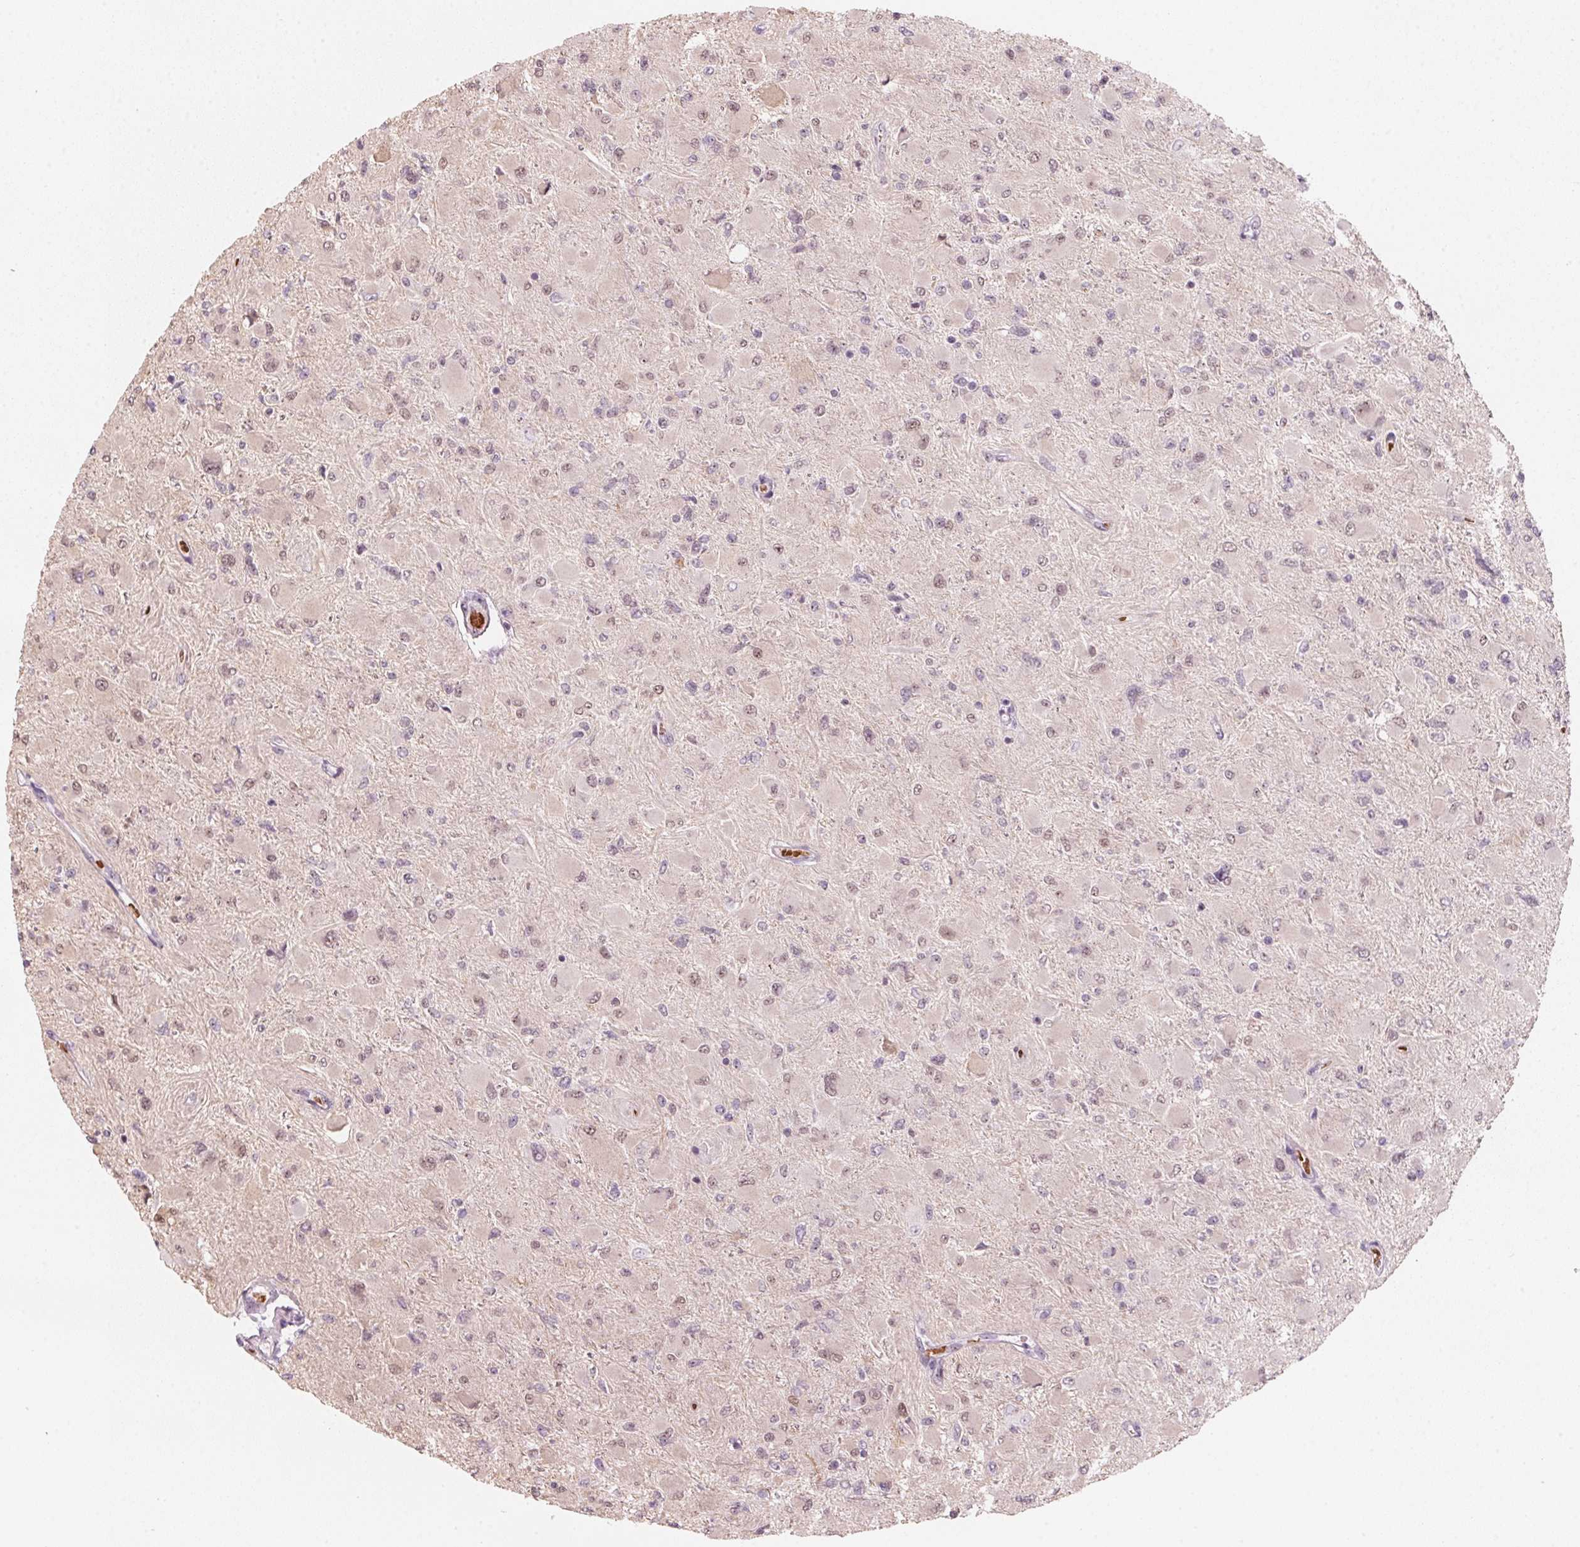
{"staining": {"intensity": "weak", "quantity": "25%-75%", "location": "nuclear"}, "tissue": "glioma", "cell_type": "Tumor cells", "image_type": "cancer", "snomed": [{"axis": "morphology", "description": "Glioma, malignant, High grade"}, {"axis": "topography", "description": "Cerebral cortex"}], "caption": "Human glioma stained with a protein marker exhibits weak staining in tumor cells.", "gene": "DNTTIP2", "patient": {"sex": "female", "age": 36}}